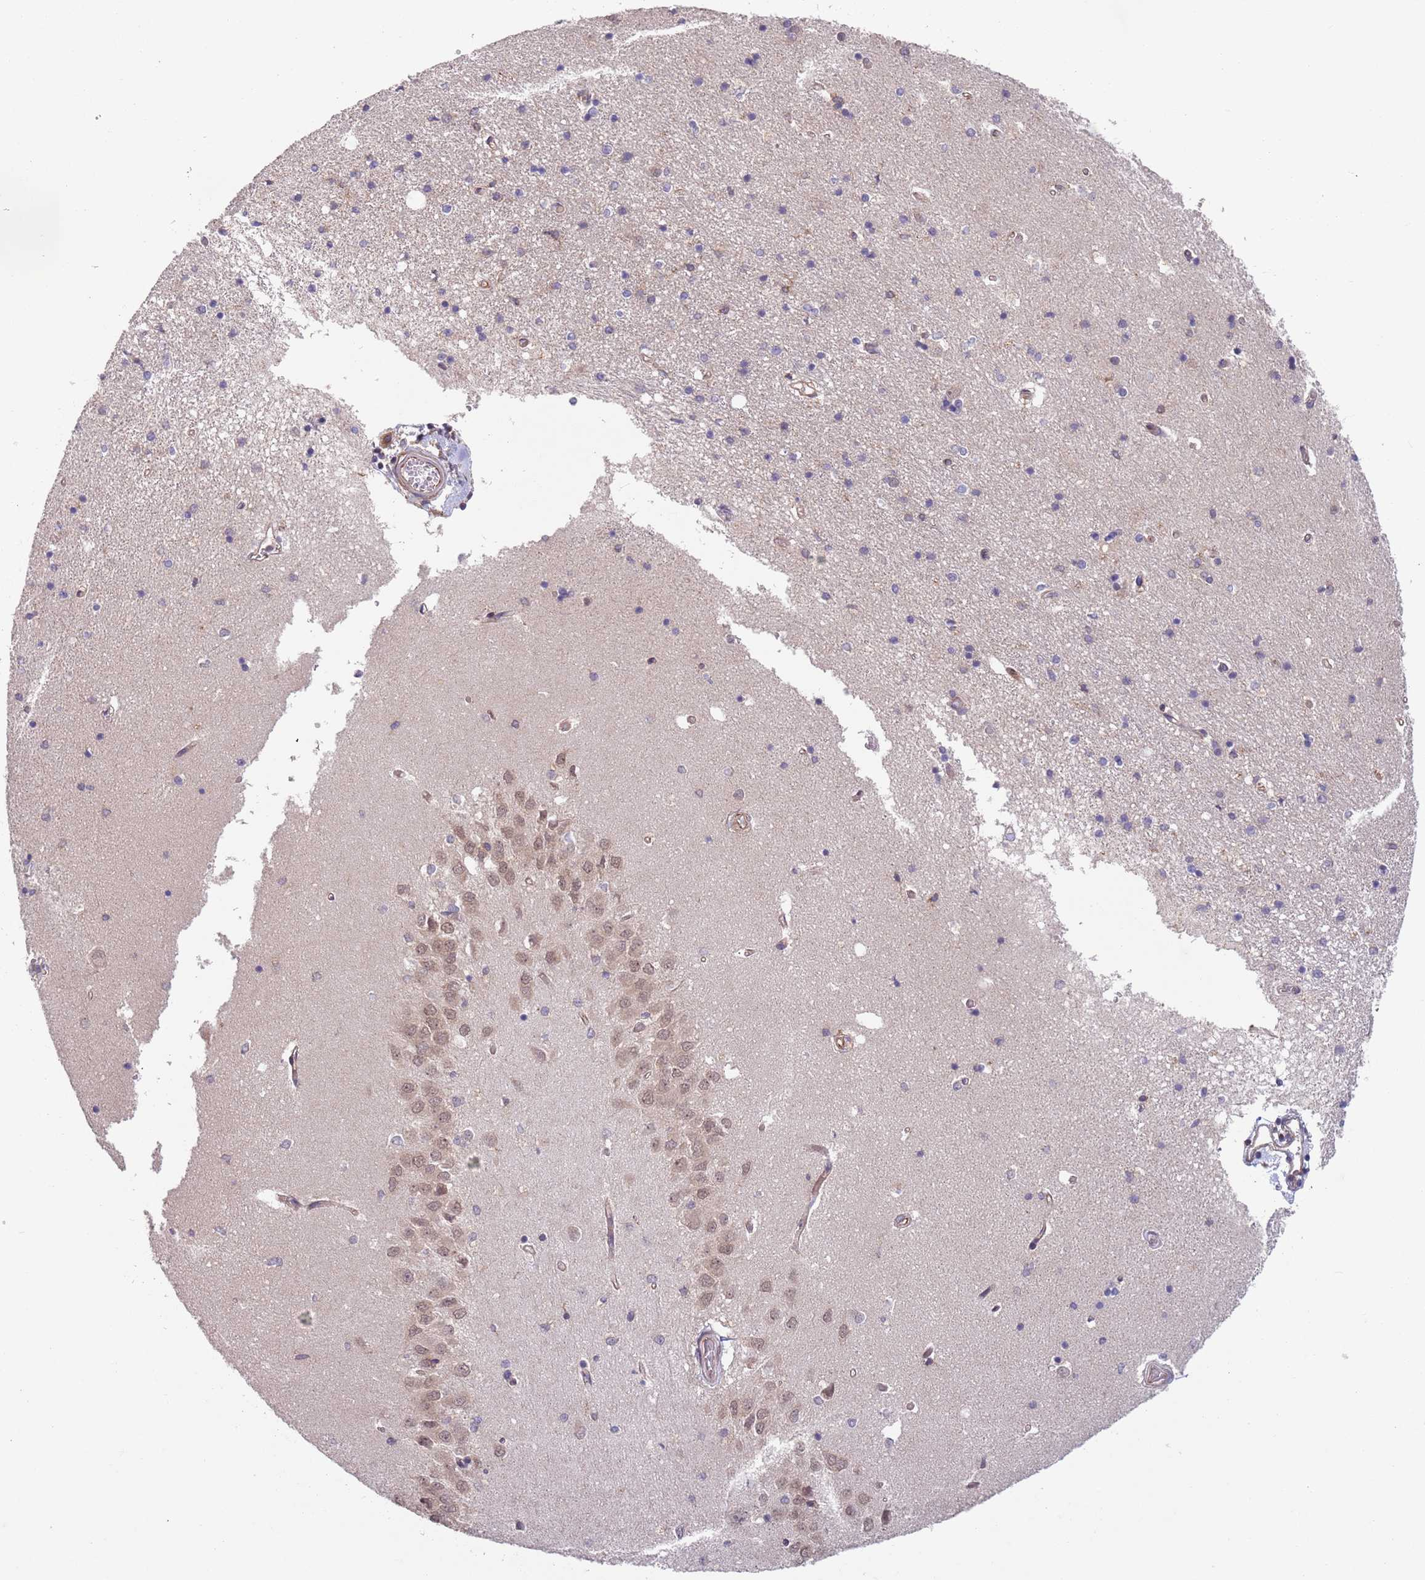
{"staining": {"intensity": "negative", "quantity": "none", "location": "none"}, "tissue": "hippocampus", "cell_type": "Glial cells", "image_type": "normal", "snomed": [{"axis": "morphology", "description": "Normal tissue, NOS"}, {"axis": "topography", "description": "Hippocampus"}], "caption": "High magnification brightfield microscopy of benign hippocampus stained with DAB (brown) and counterstained with hematoxylin (blue): glial cells show no significant positivity.", "gene": "CHD9", "patient": {"sex": "male", "age": 45}}